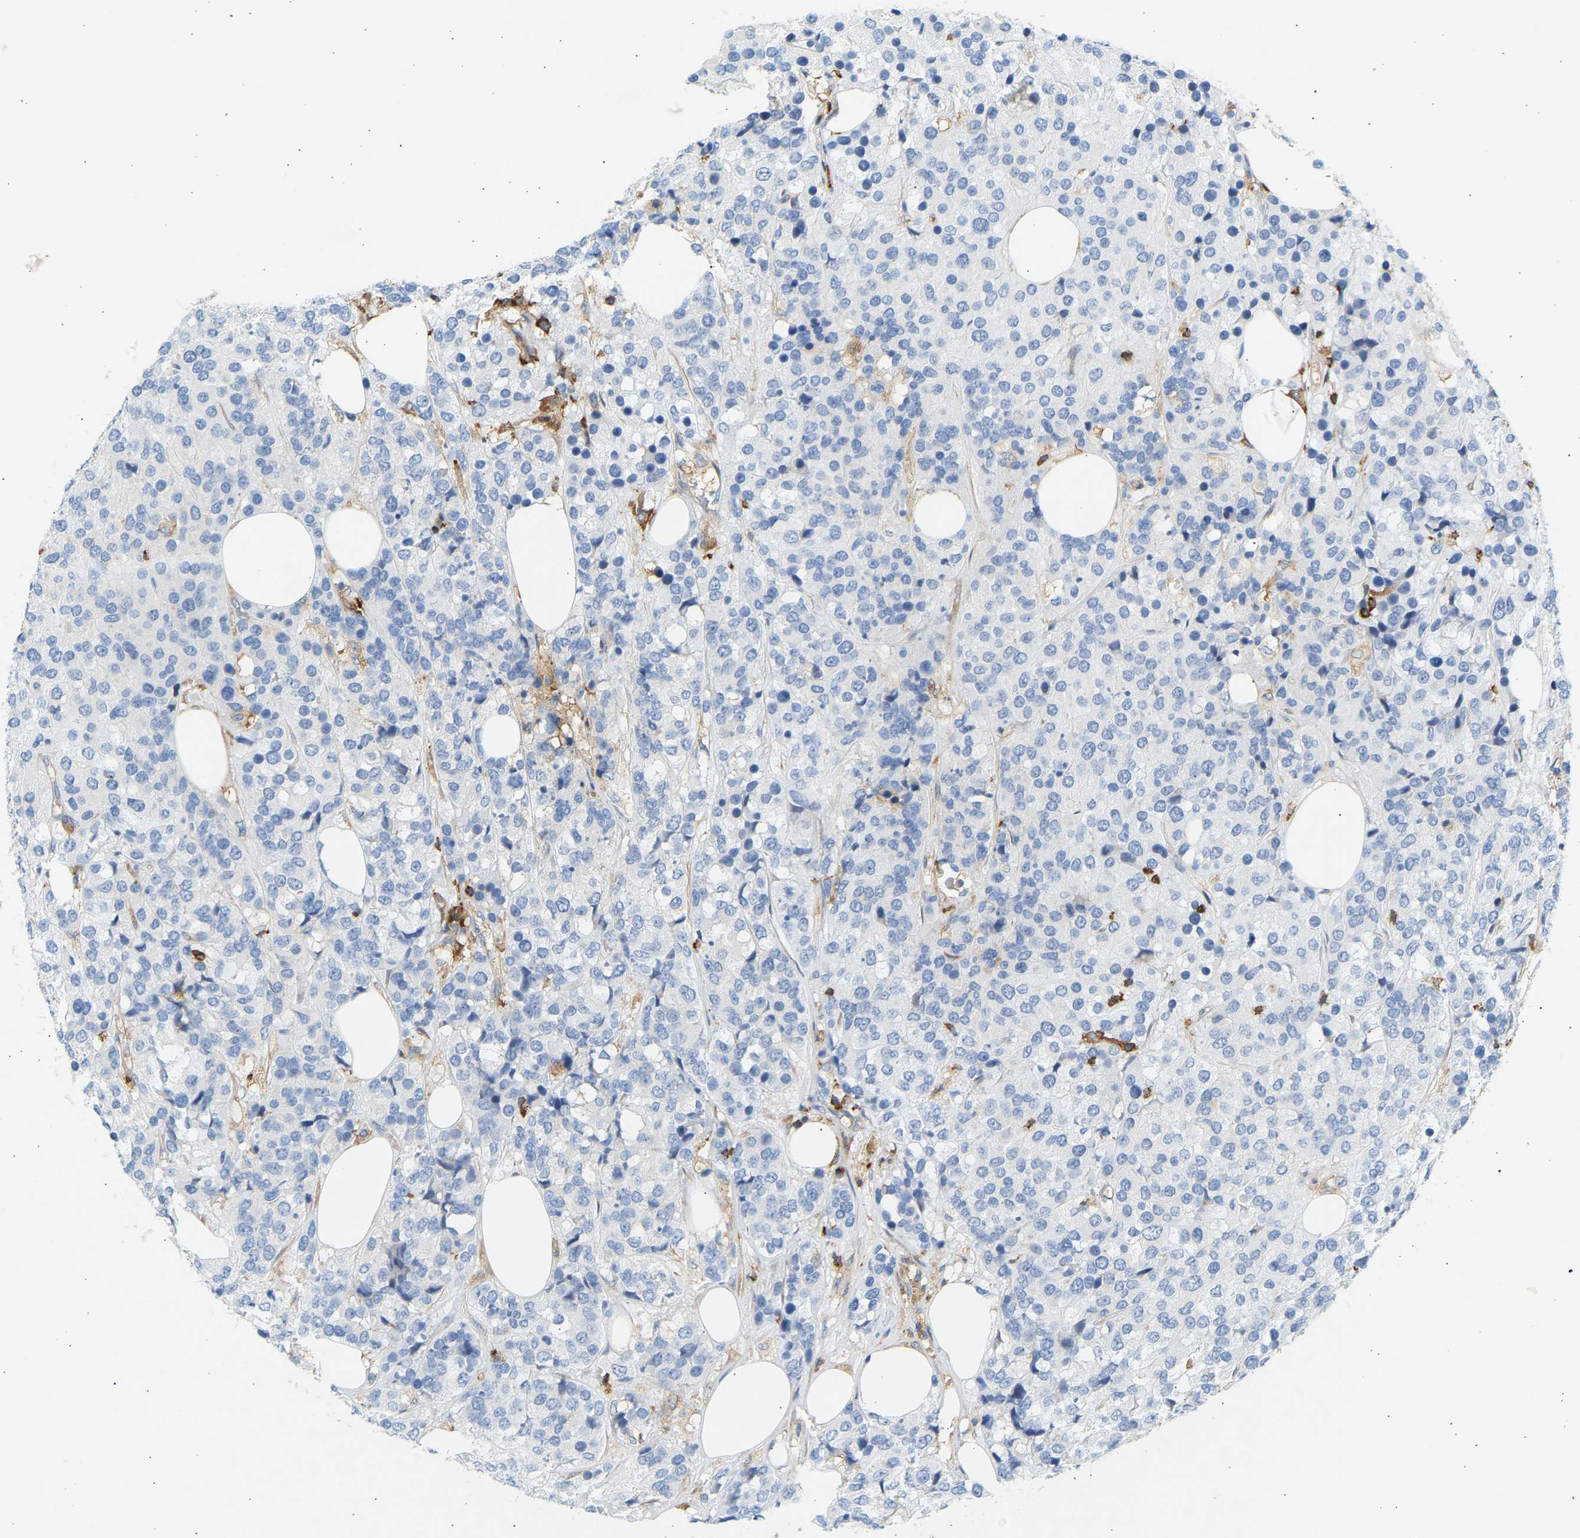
{"staining": {"intensity": "negative", "quantity": "none", "location": "none"}, "tissue": "breast cancer", "cell_type": "Tumor cells", "image_type": "cancer", "snomed": [{"axis": "morphology", "description": "Lobular carcinoma"}, {"axis": "topography", "description": "Breast"}], "caption": "IHC of human lobular carcinoma (breast) exhibits no positivity in tumor cells.", "gene": "FNBP1", "patient": {"sex": "female", "age": 59}}